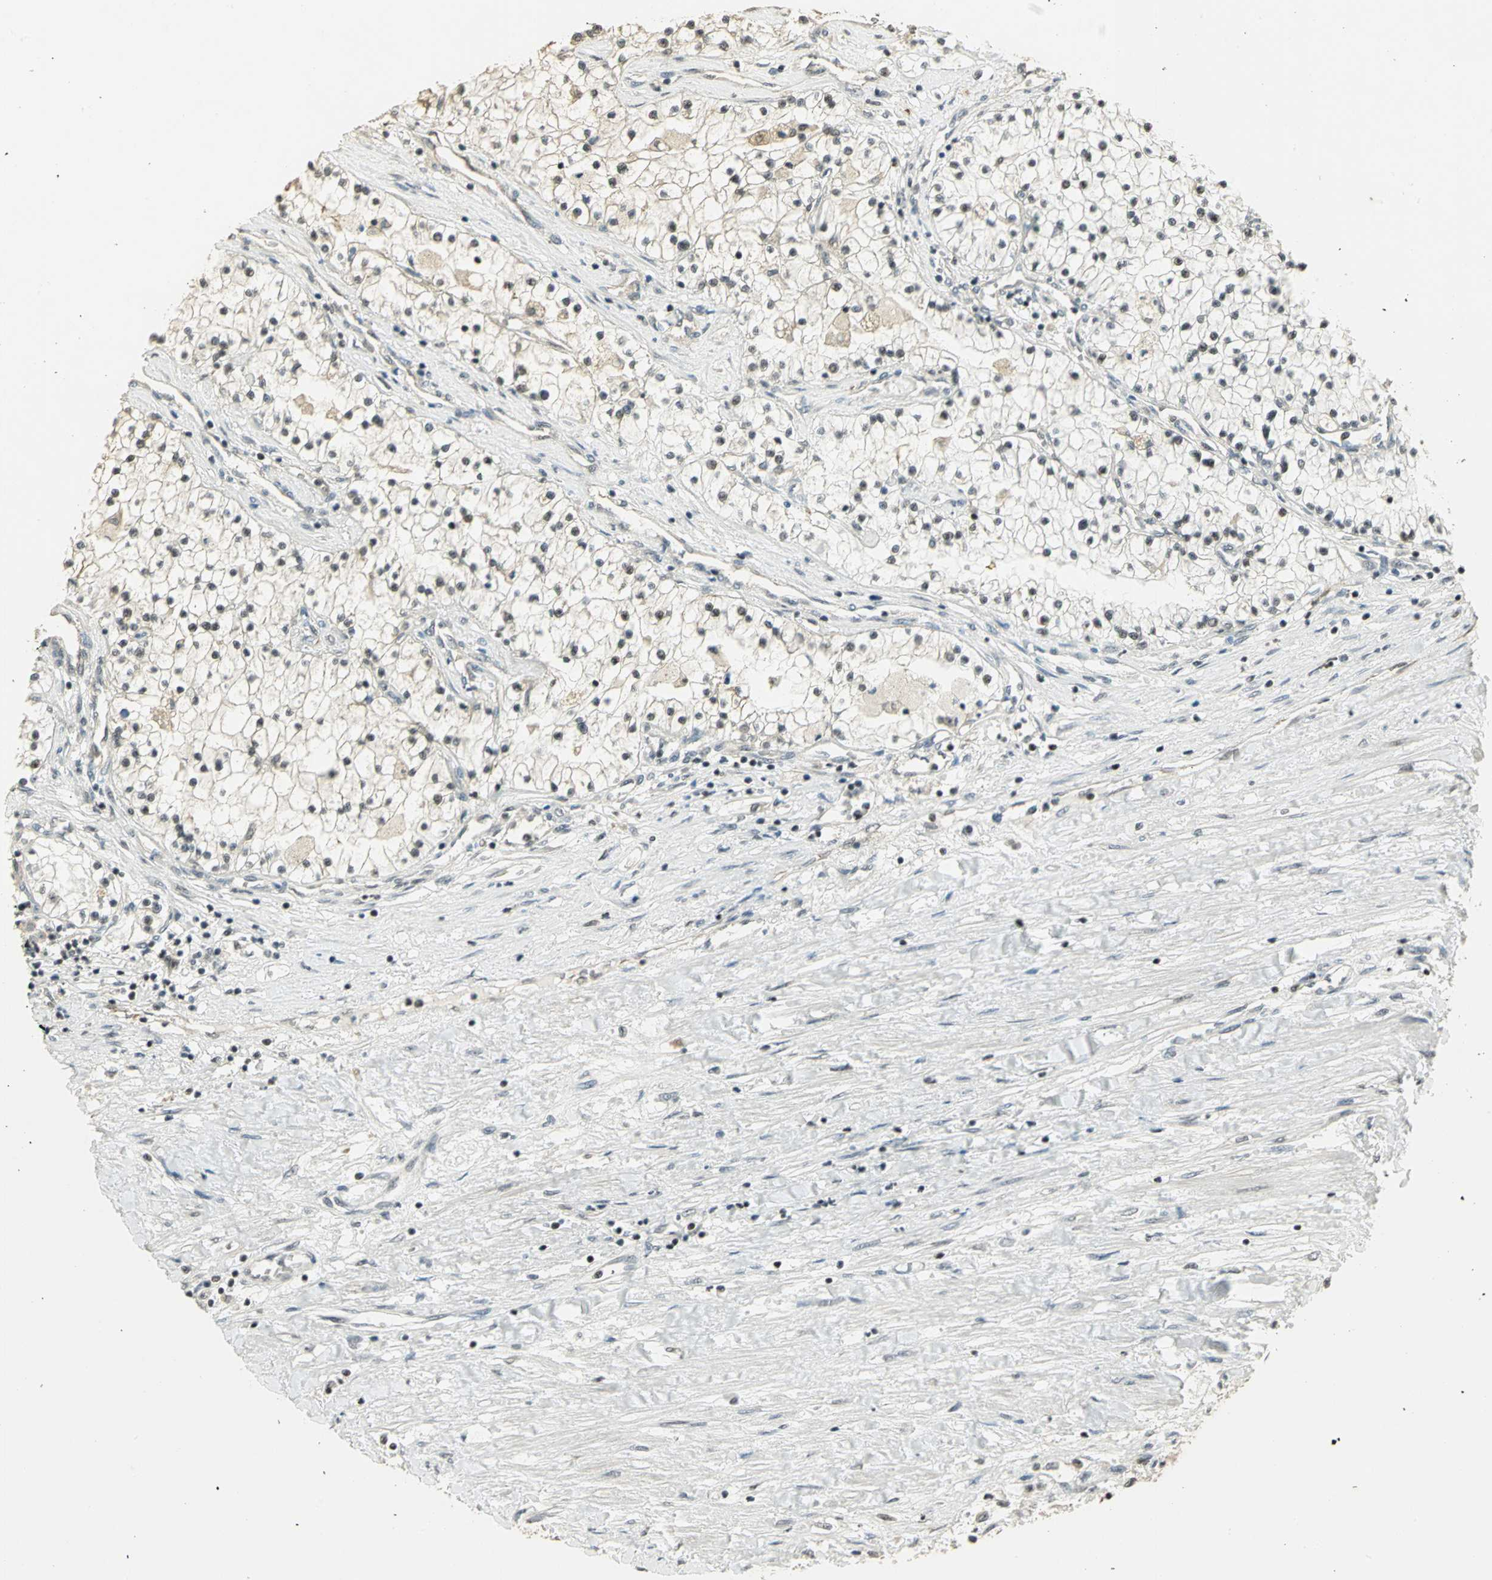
{"staining": {"intensity": "weak", "quantity": ">75%", "location": "nuclear"}, "tissue": "renal cancer", "cell_type": "Tumor cells", "image_type": "cancer", "snomed": [{"axis": "morphology", "description": "Adenocarcinoma, NOS"}, {"axis": "topography", "description": "Kidney"}], "caption": "This photomicrograph reveals immunohistochemistry staining of renal cancer (adenocarcinoma), with low weak nuclear expression in about >75% of tumor cells.", "gene": "ELF1", "patient": {"sex": "male", "age": 68}}